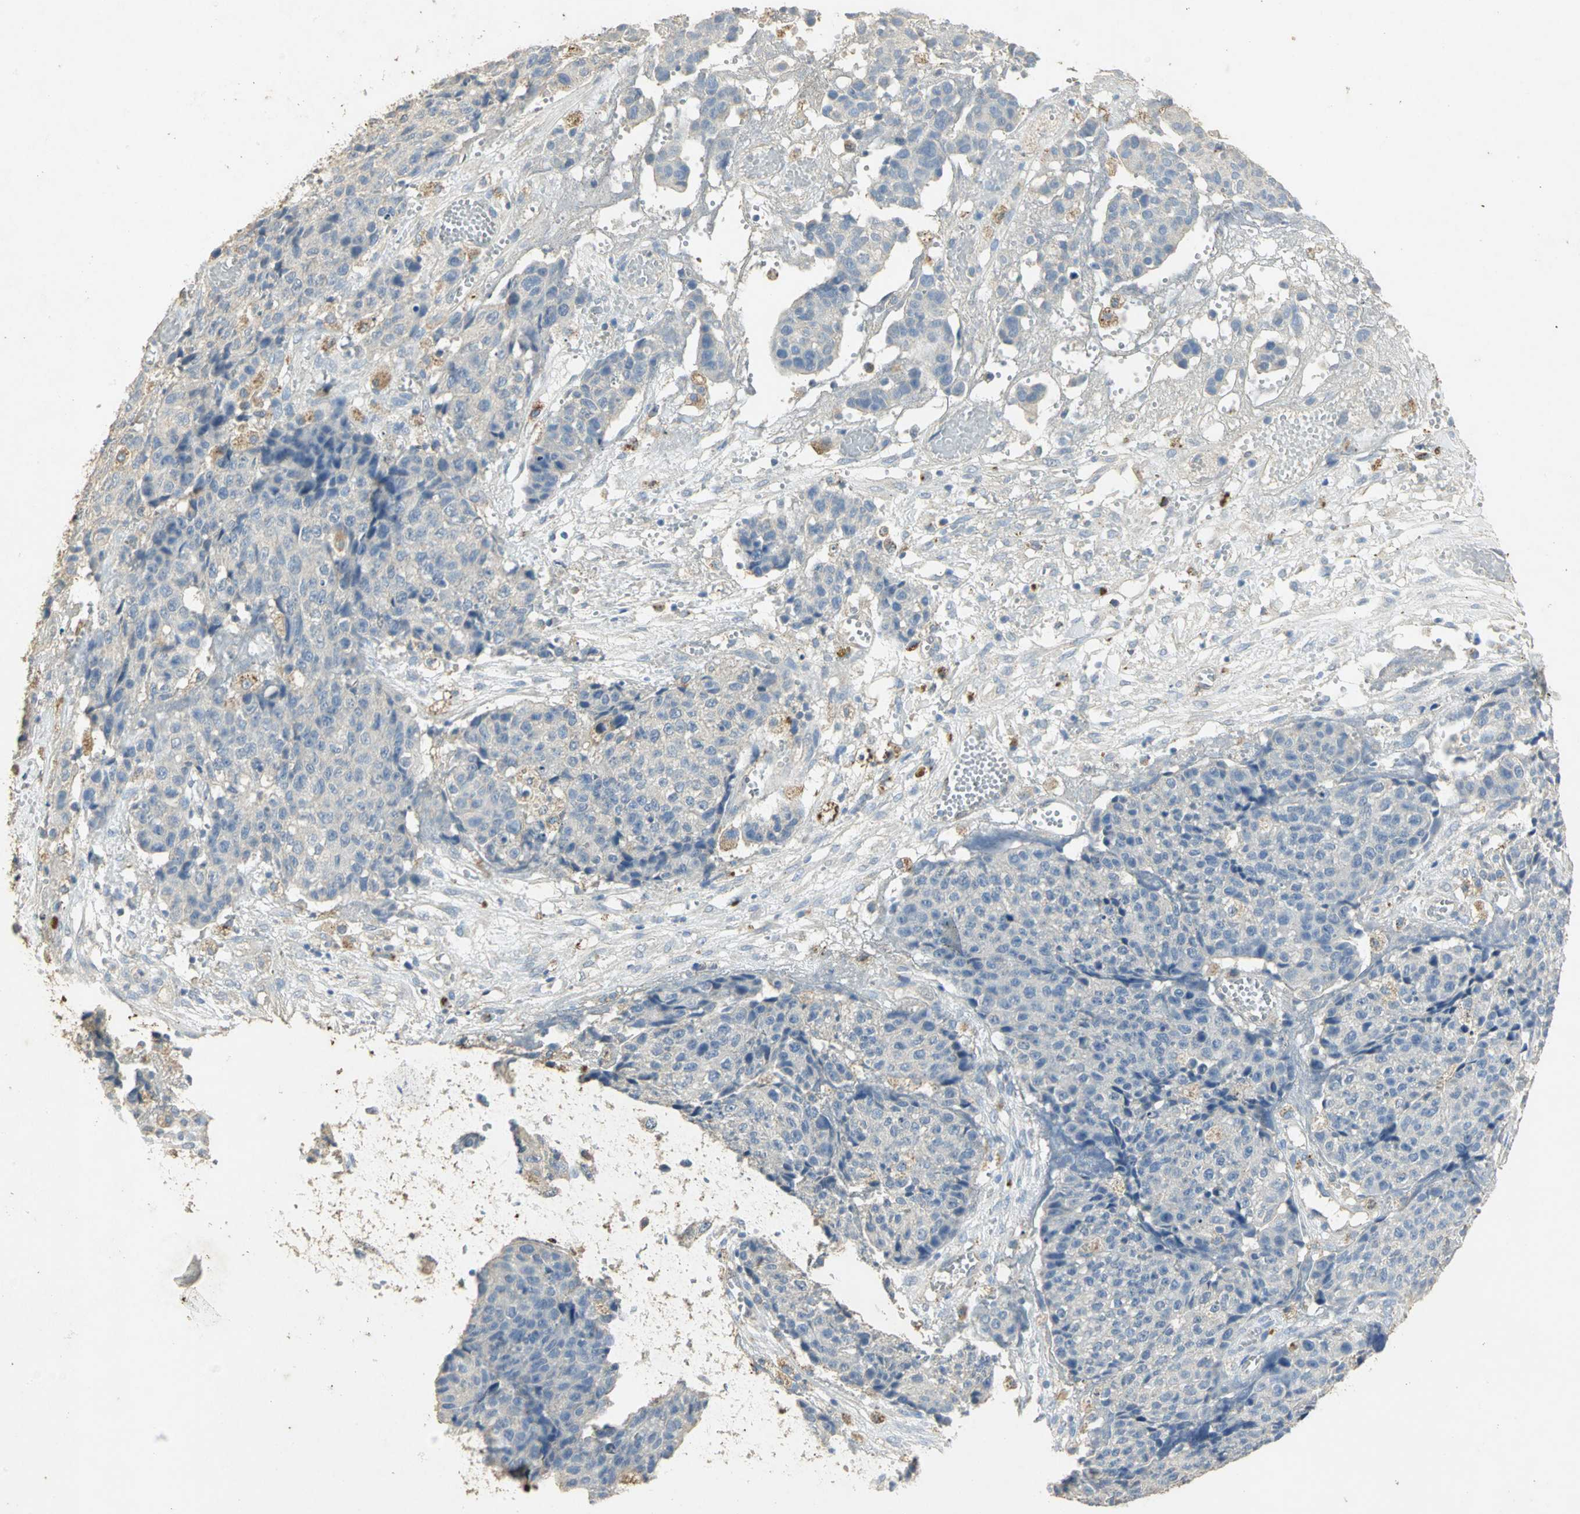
{"staining": {"intensity": "negative", "quantity": "none", "location": "none"}, "tissue": "ovarian cancer", "cell_type": "Tumor cells", "image_type": "cancer", "snomed": [{"axis": "morphology", "description": "Carcinoma, endometroid"}, {"axis": "topography", "description": "Ovary"}], "caption": "Immunohistochemical staining of ovarian cancer shows no significant staining in tumor cells.", "gene": "ASB9", "patient": {"sex": "female", "age": 42}}